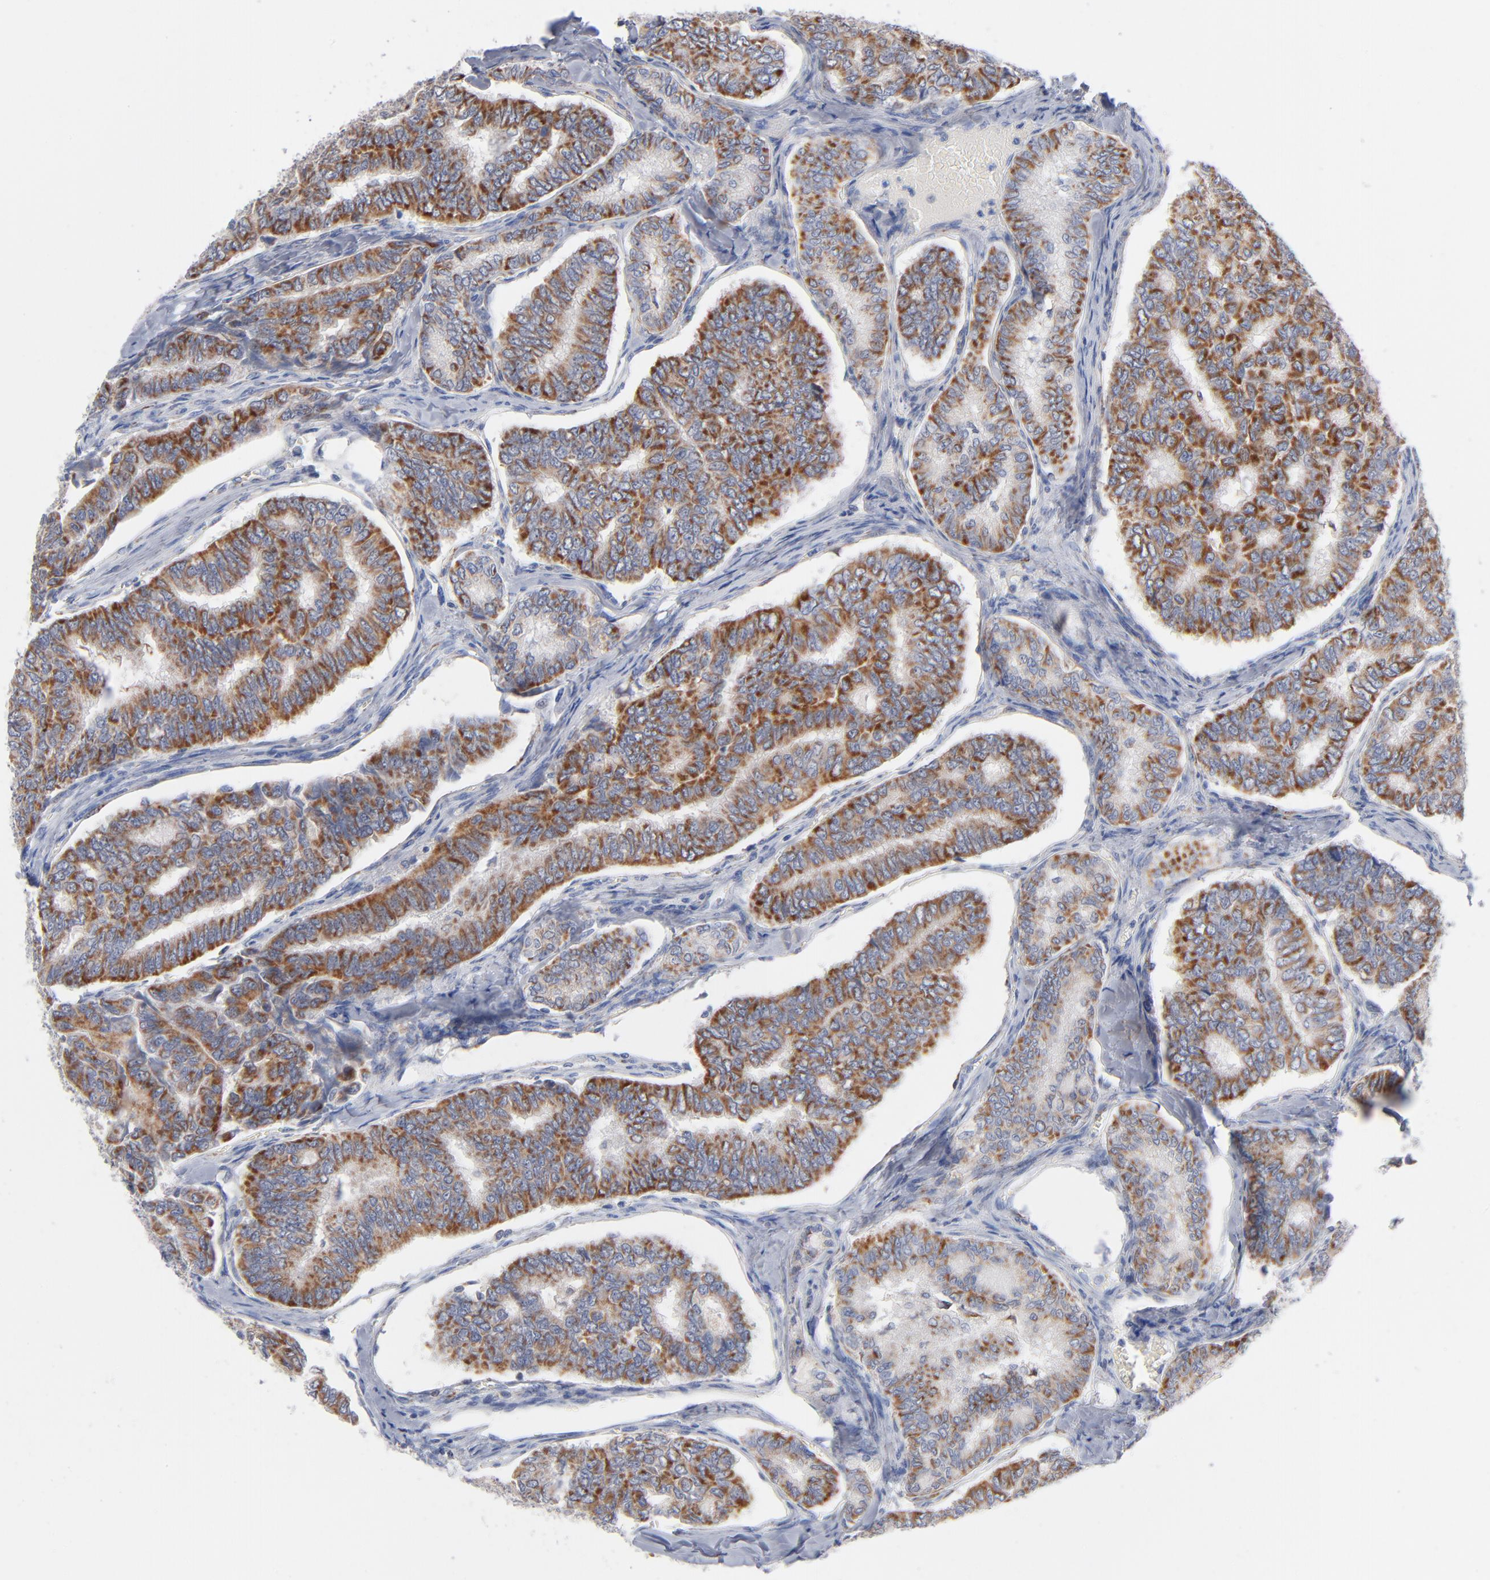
{"staining": {"intensity": "moderate", "quantity": ">75%", "location": "cytoplasmic/membranous"}, "tissue": "thyroid cancer", "cell_type": "Tumor cells", "image_type": "cancer", "snomed": [{"axis": "morphology", "description": "Papillary adenocarcinoma, NOS"}, {"axis": "topography", "description": "Thyroid gland"}], "caption": "DAB immunohistochemical staining of thyroid cancer (papillary adenocarcinoma) shows moderate cytoplasmic/membranous protein staining in about >75% of tumor cells.", "gene": "CHCHD10", "patient": {"sex": "female", "age": 35}}